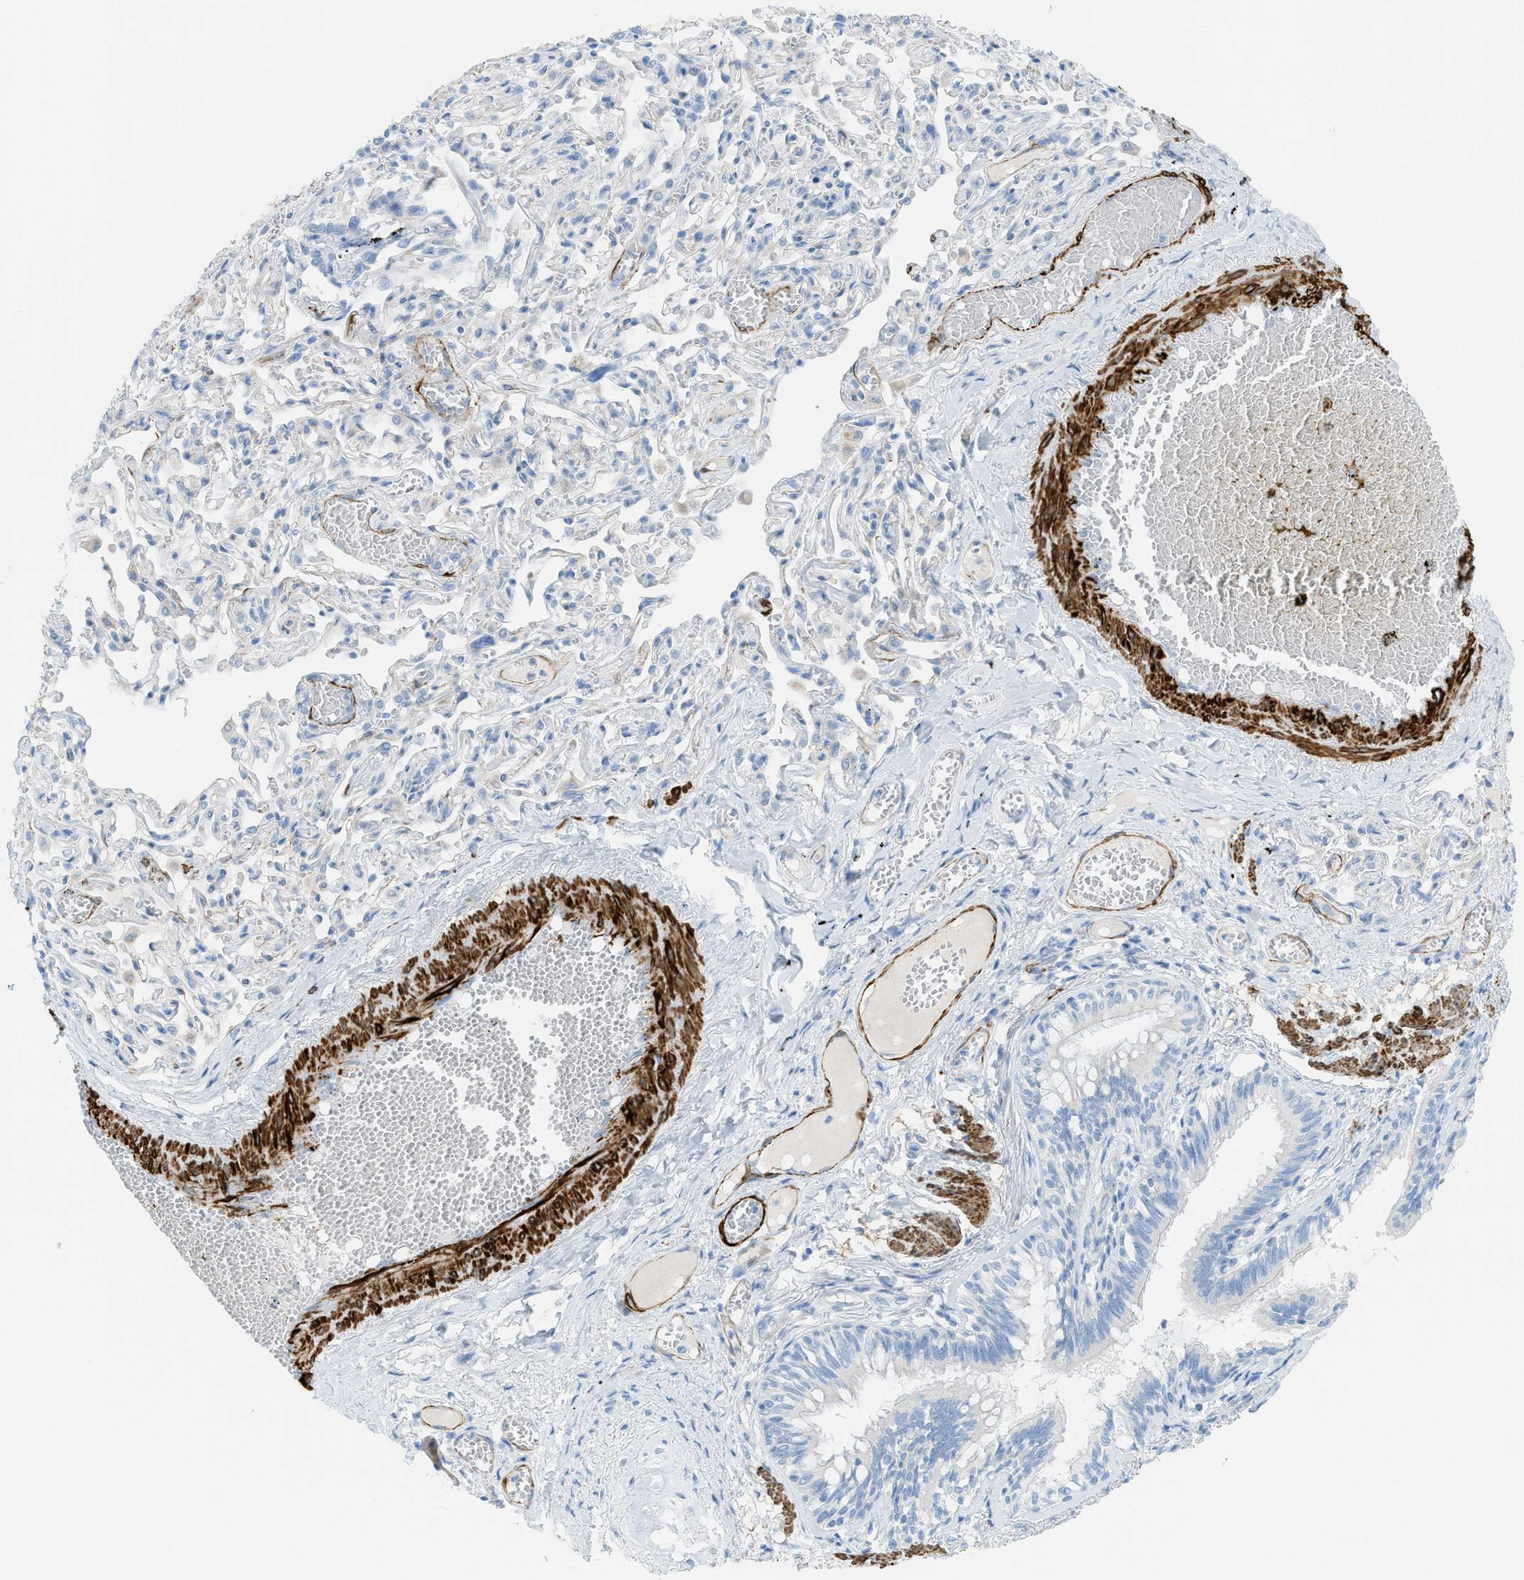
{"staining": {"intensity": "negative", "quantity": "none", "location": "none"}, "tissue": "bronchus", "cell_type": "Respiratory epithelial cells", "image_type": "normal", "snomed": [{"axis": "morphology", "description": "Normal tissue, NOS"}, {"axis": "morphology", "description": "Inflammation, NOS"}, {"axis": "topography", "description": "Cartilage tissue"}, {"axis": "topography", "description": "Lung"}], "caption": "The IHC image has no significant expression in respiratory epithelial cells of bronchus.", "gene": "MYH11", "patient": {"sex": "male", "age": 71}}